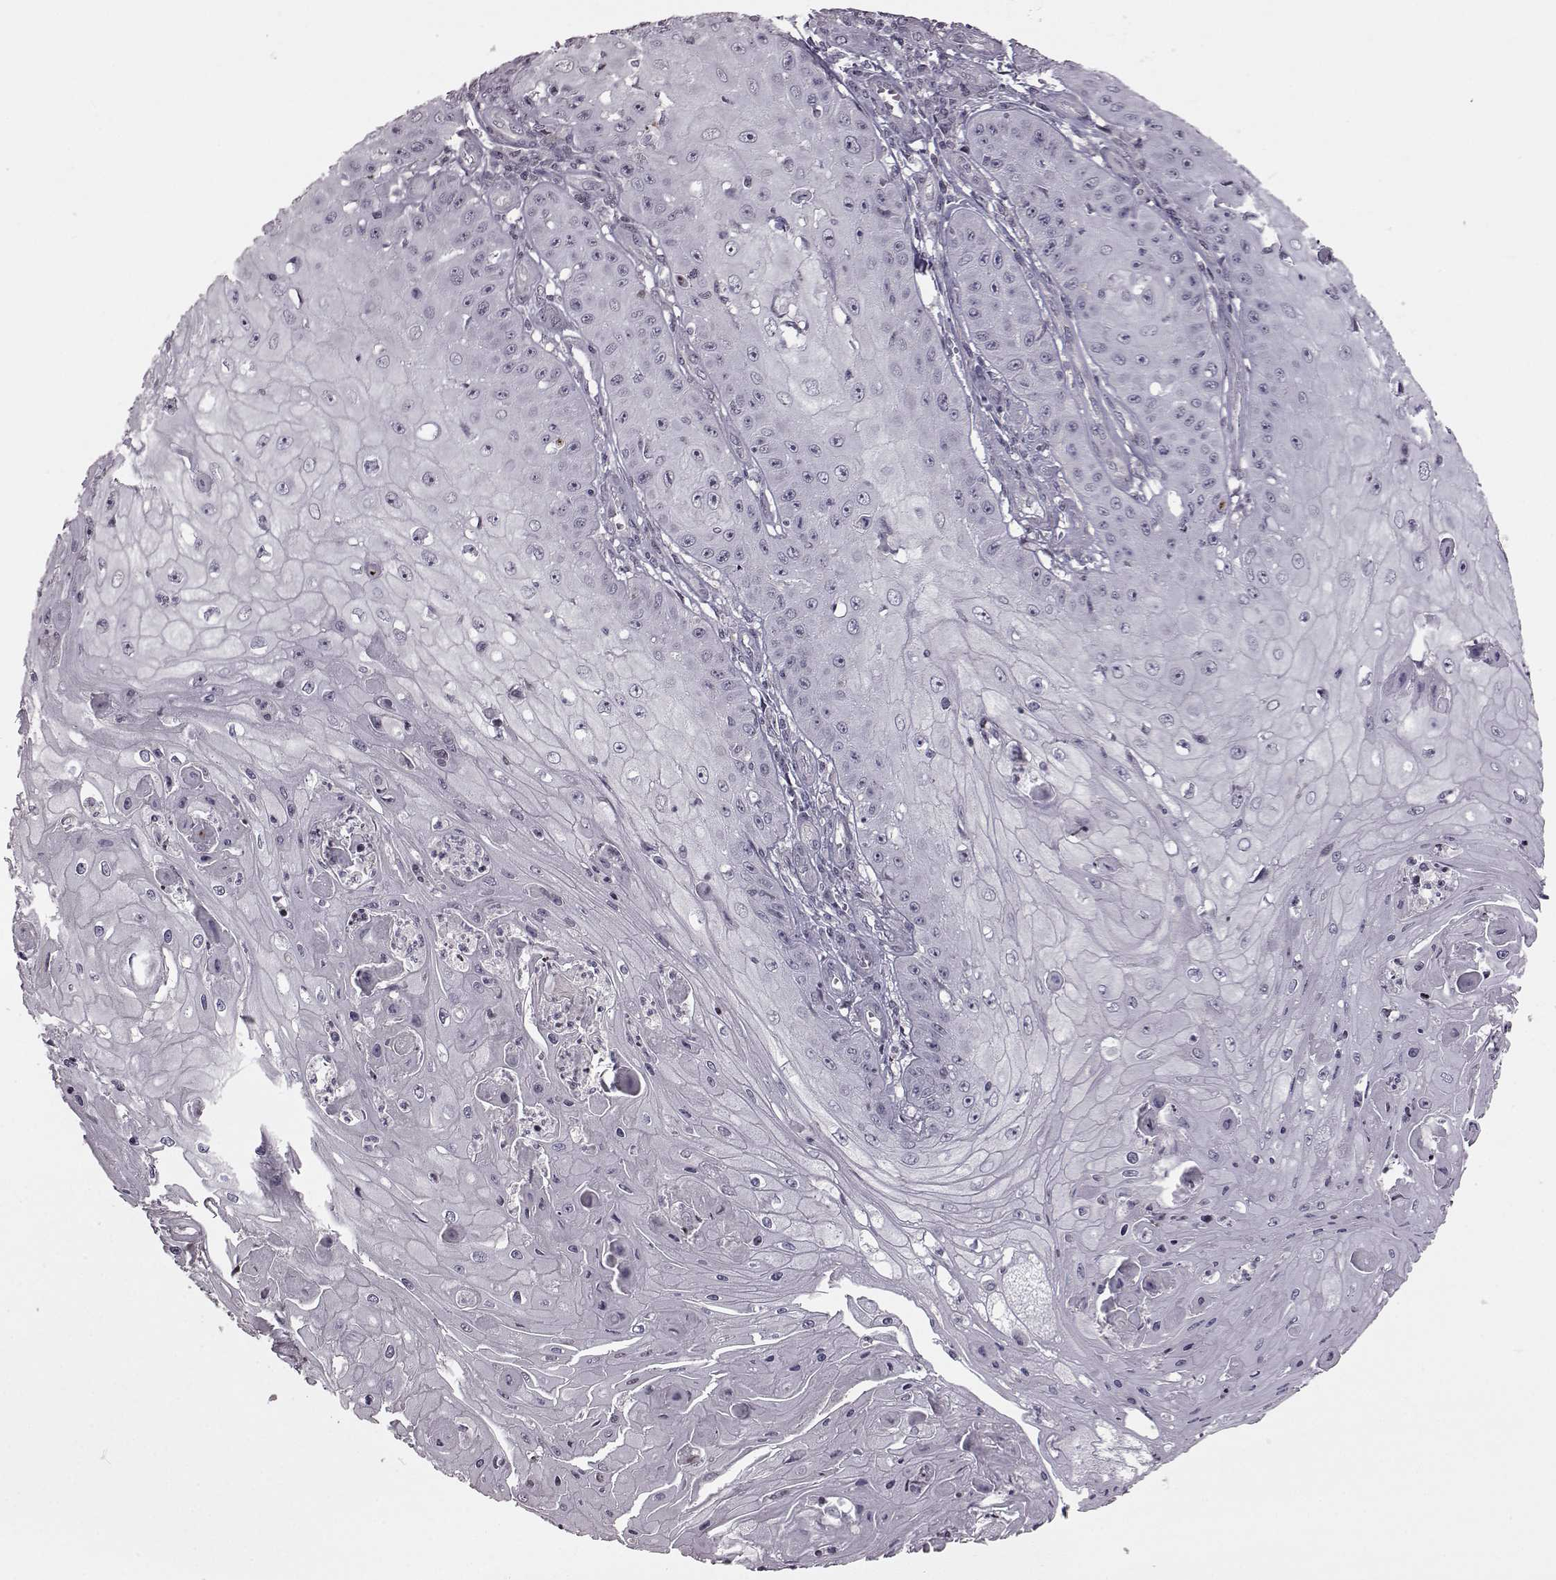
{"staining": {"intensity": "negative", "quantity": "none", "location": "none"}, "tissue": "skin cancer", "cell_type": "Tumor cells", "image_type": "cancer", "snomed": [{"axis": "morphology", "description": "Squamous cell carcinoma, NOS"}, {"axis": "topography", "description": "Skin"}], "caption": "Squamous cell carcinoma (skin) was stained to show a protein in brown. There is no significant expression in tumor cells.", "gene": "GAL", "patient": {"sex": "male", "age": 70}}